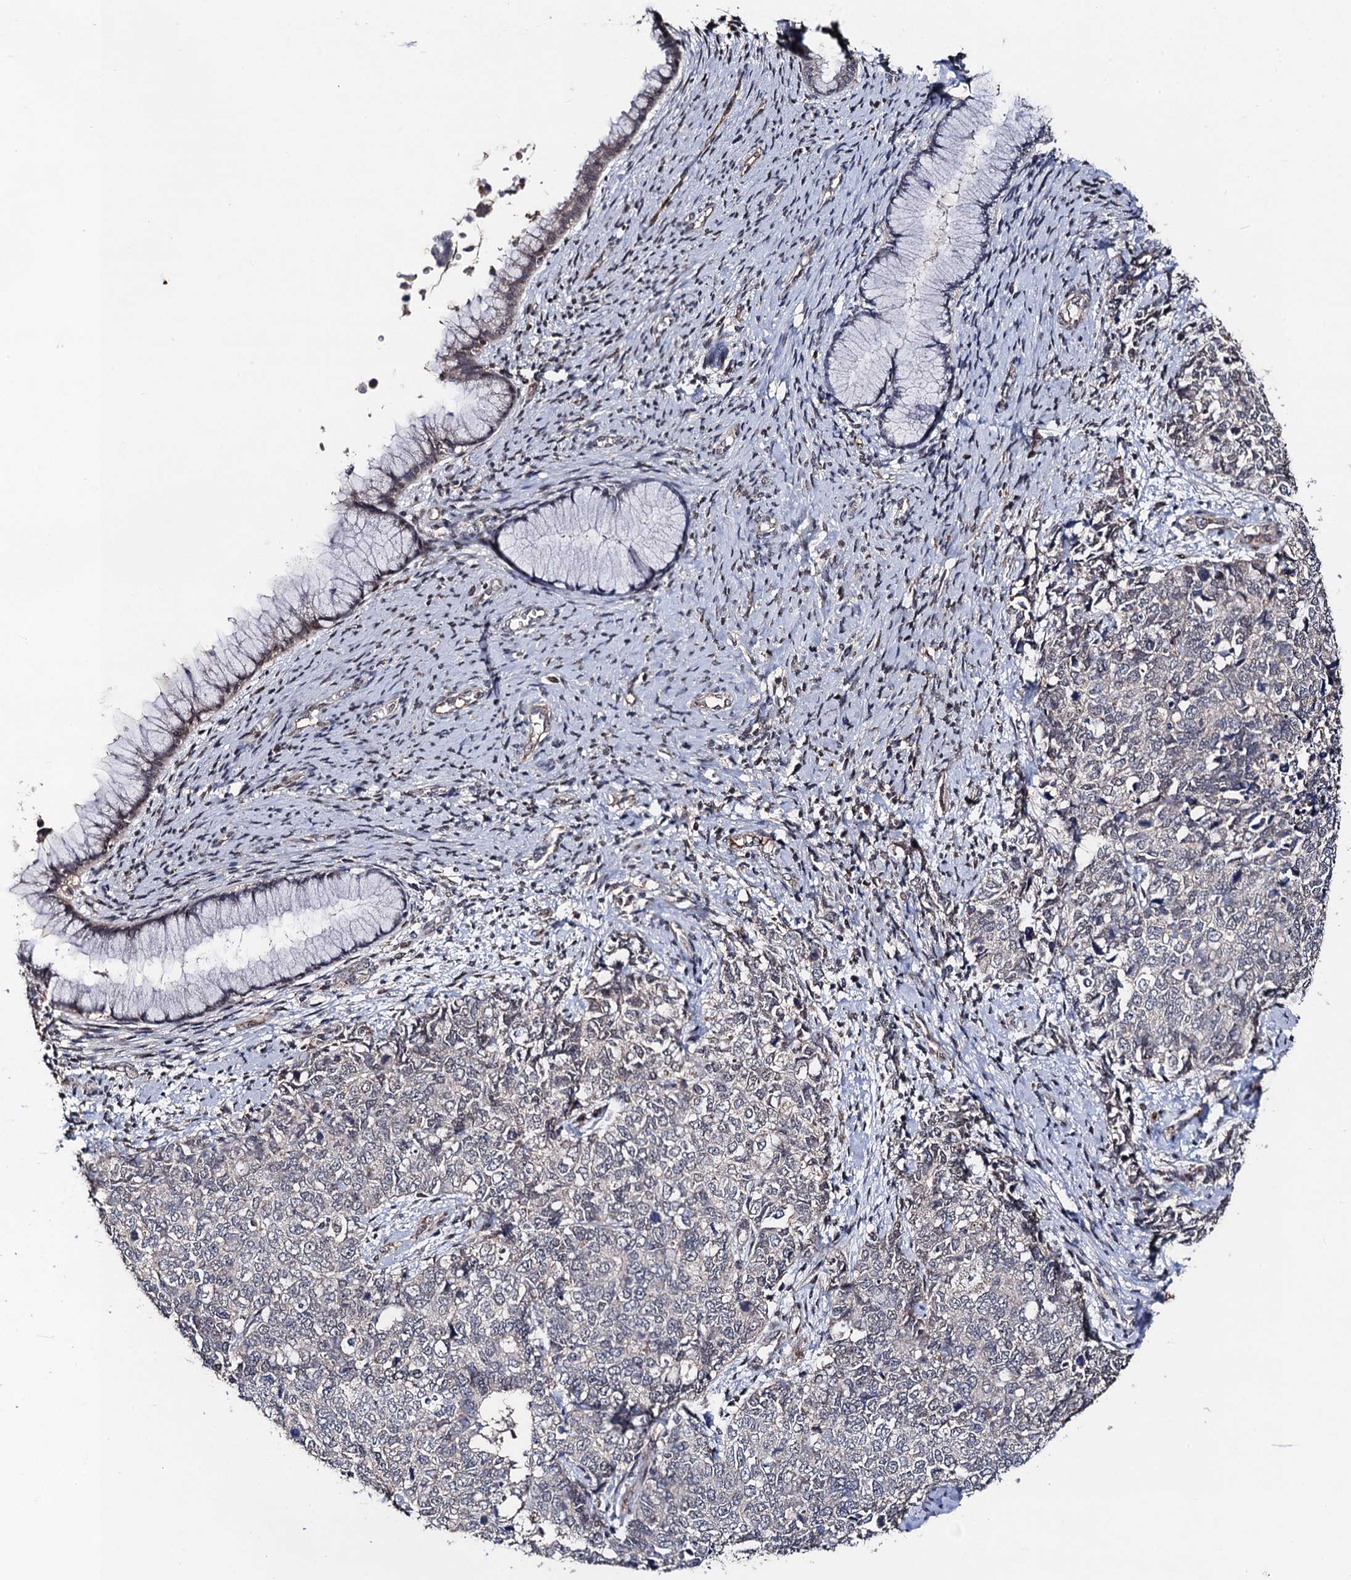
{"staining": {"intensity": "negative", "quantity": "none", "location": "none"}, "tissue": "cervical cancer", "cell_type": "Tumor cells", "image_type": "cancer", "snomed": [{"axis": "morphology", "description": "Squamous cell carcinoma, NOS"}, {"axis": "topography", "description": "Cervix"}], "caption": "High magnification brightfield microscopy of squamous cell carcinoma (cervical) stained with DAB (brown) and counterstained with hematoxylin (blue): tumor cells show no significant staining.", "gene": "PPTC7", "patient": {"sex": "female", "age": 63}}